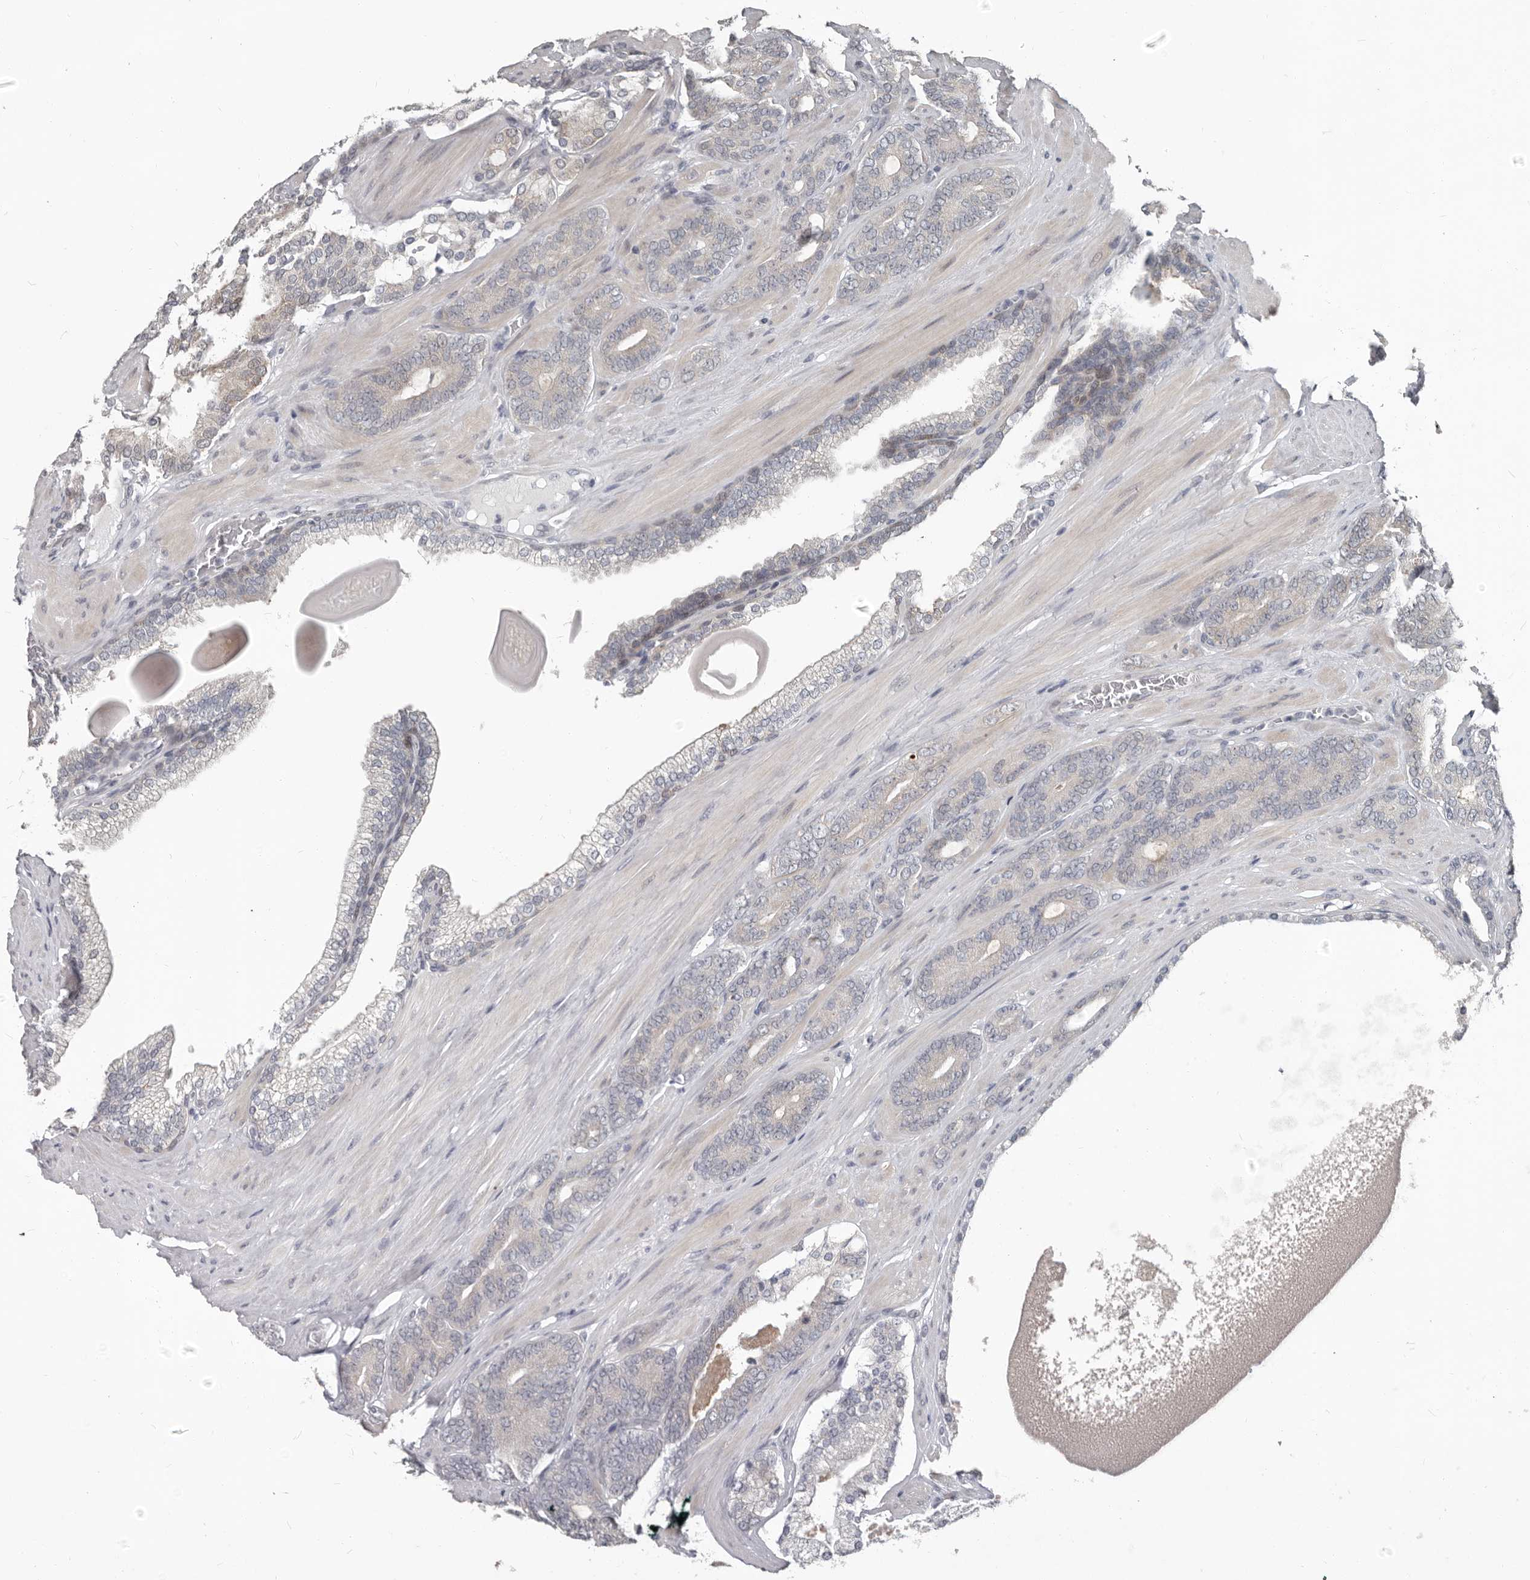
{"staining": {"intensity": "negative", "quantity": "none", "location": "none"}, "tissue": "prostate cancer", "cell_type": "Tumor cells", "image_type": "cancer", "snomed": [{"axis": "morphology", "description": "Adenocarcinoma, Low grade"}, {"axis": "topography", "description": "Prostate"}], "caption": "Immunohistochemistry histopathology image of neoplastic tissue: human prostate adenocarcinoma (low-grade) stained with DAB (3,3'-diaminobenzidine) displays no significant protein positivity in tumor cells.", "gene": "APOL6", "patient": {"sex": "male", "age": 63}}